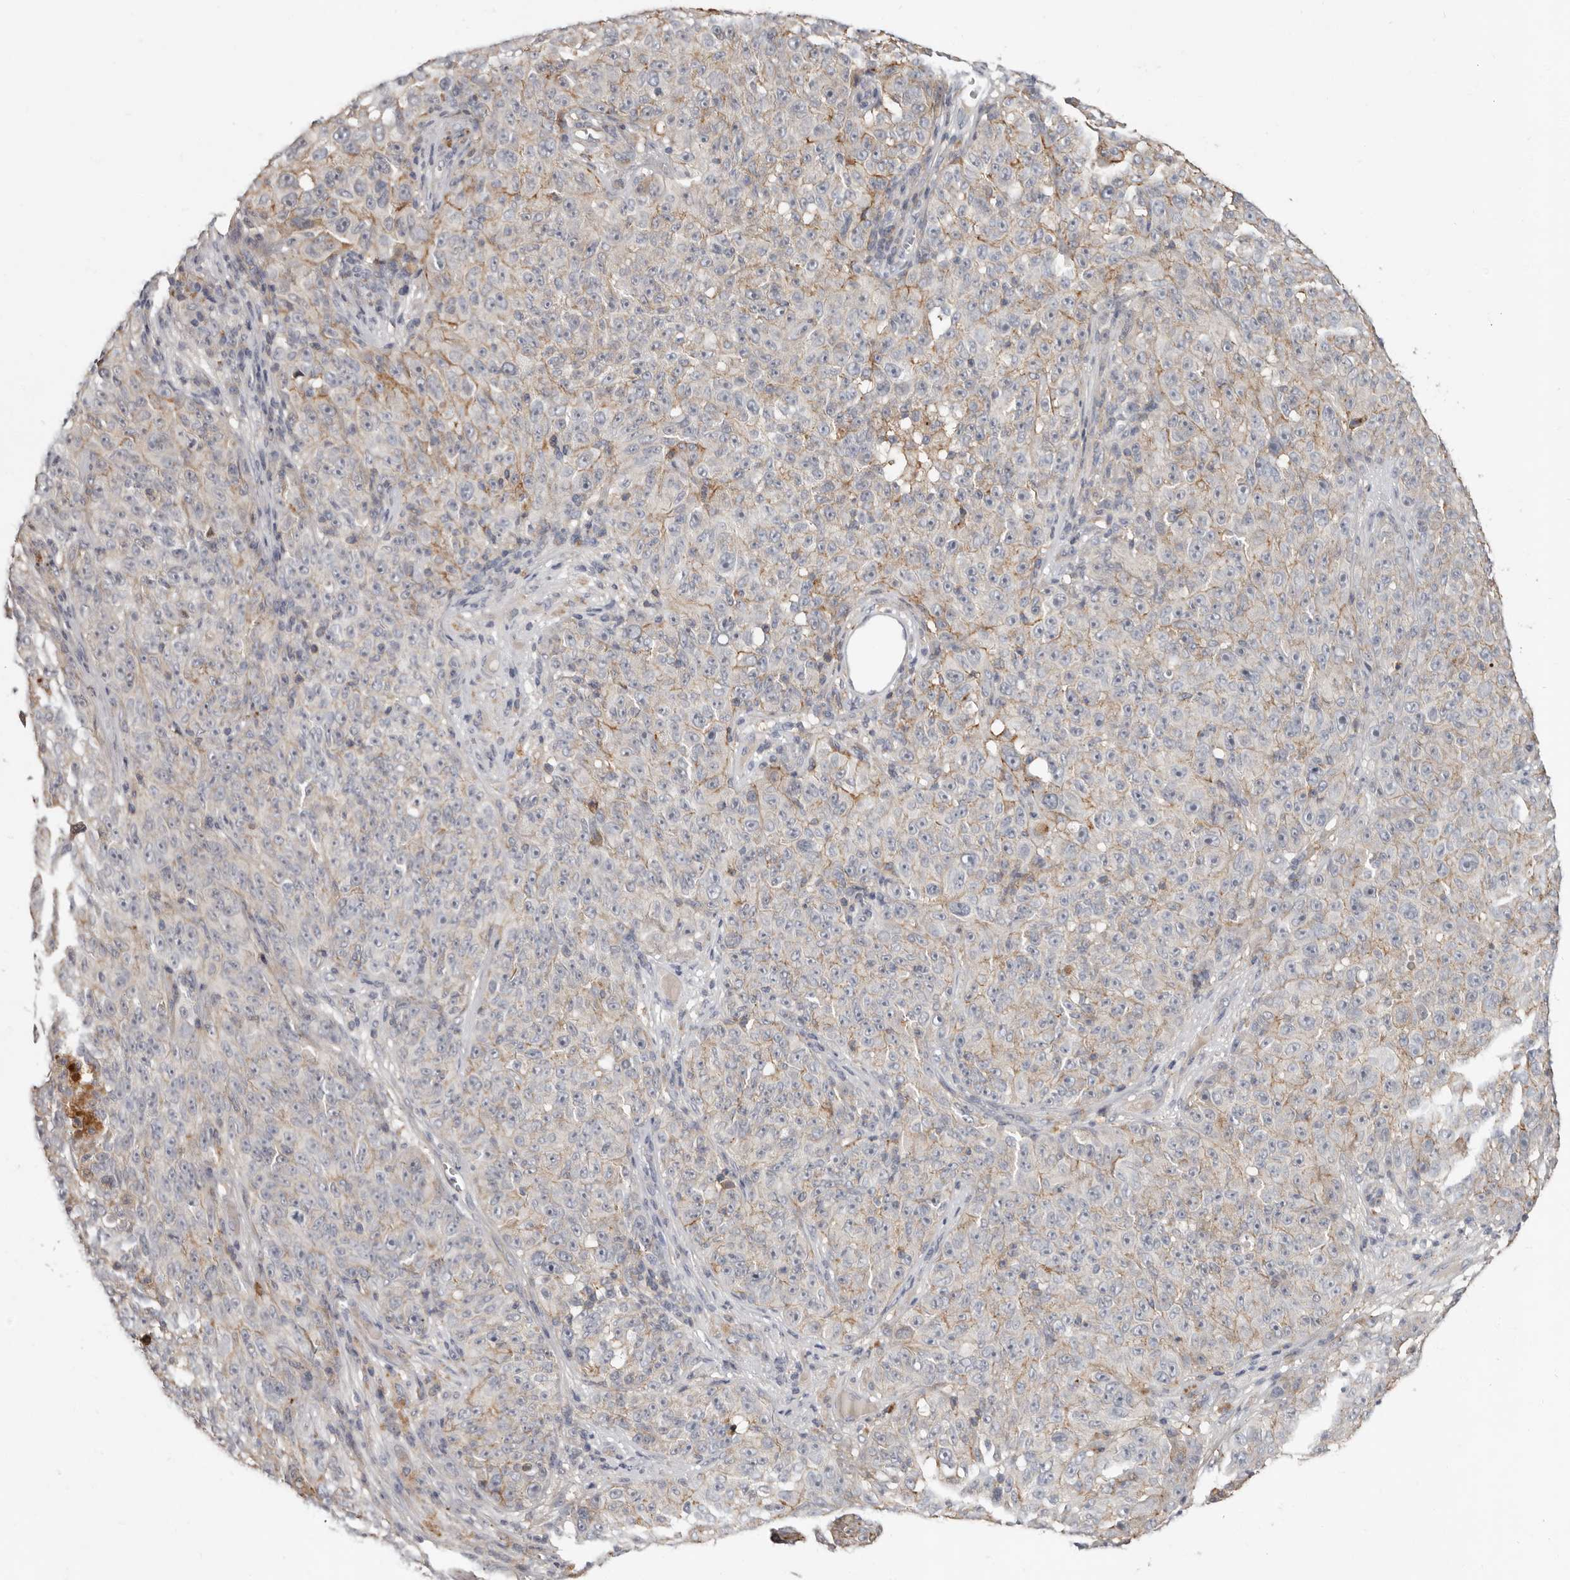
{"staining": {"intensity": "weak", "quantity": "<25%", "location": "cytoplasmic/membranous"}, "tissue": "melanoma", "cell_type": "Tumor cells", "image_type": "cancer", "snomed": [{"axis": "morphology", "description": "Malignant melanoma, NOS"}, {"axis": "topography", "description": "Skin"}], "caption": "Image shows no protein positivity in tumor cells of melanoma tissue.", "gene": "KIF26B", "patient": {"sex": "female", "age": 82}}